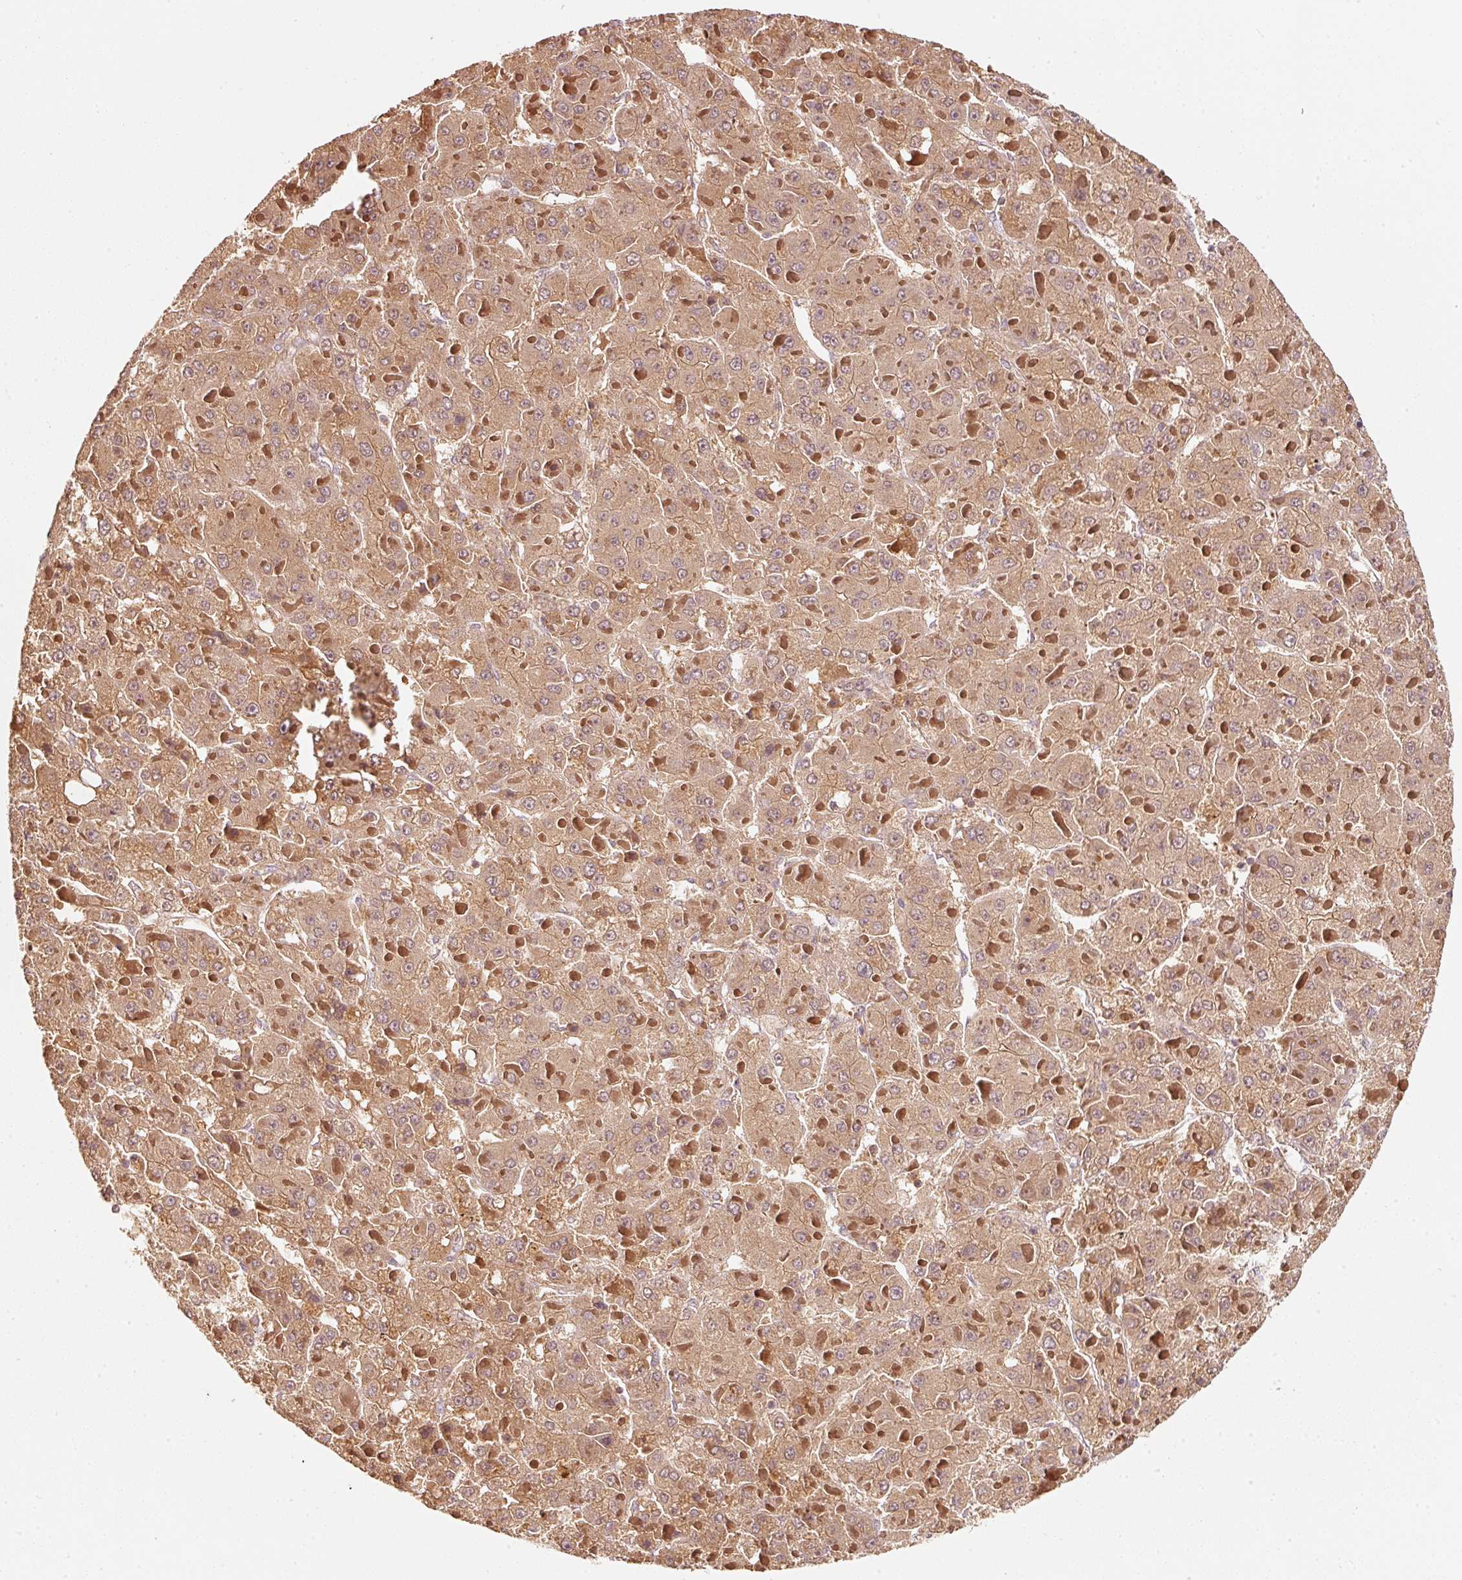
{"staining": {"intensity": "moderate", "quantity": ">75%", "location": "cytoplasmic/membranous"}, "tissue": "liver cancer", "cell_type": "Tumor cells", "image_type": "cancer", "snomed": [{"axis": "morphology", "description": "Carcinoma, Hepatocellular, NOS"}, {"axis": "topography", "description": "Liver"}], "caption": "Liver hepatocellular carcinoma stained with IHC displays moderate cytoplasmic/membranous staining in about >75% of tumor cells. (DAB = brown stain, brightfield microscopy at high magnification).", "gene": "RRAS2", "patient": {"sex": "female", "age": 73}}